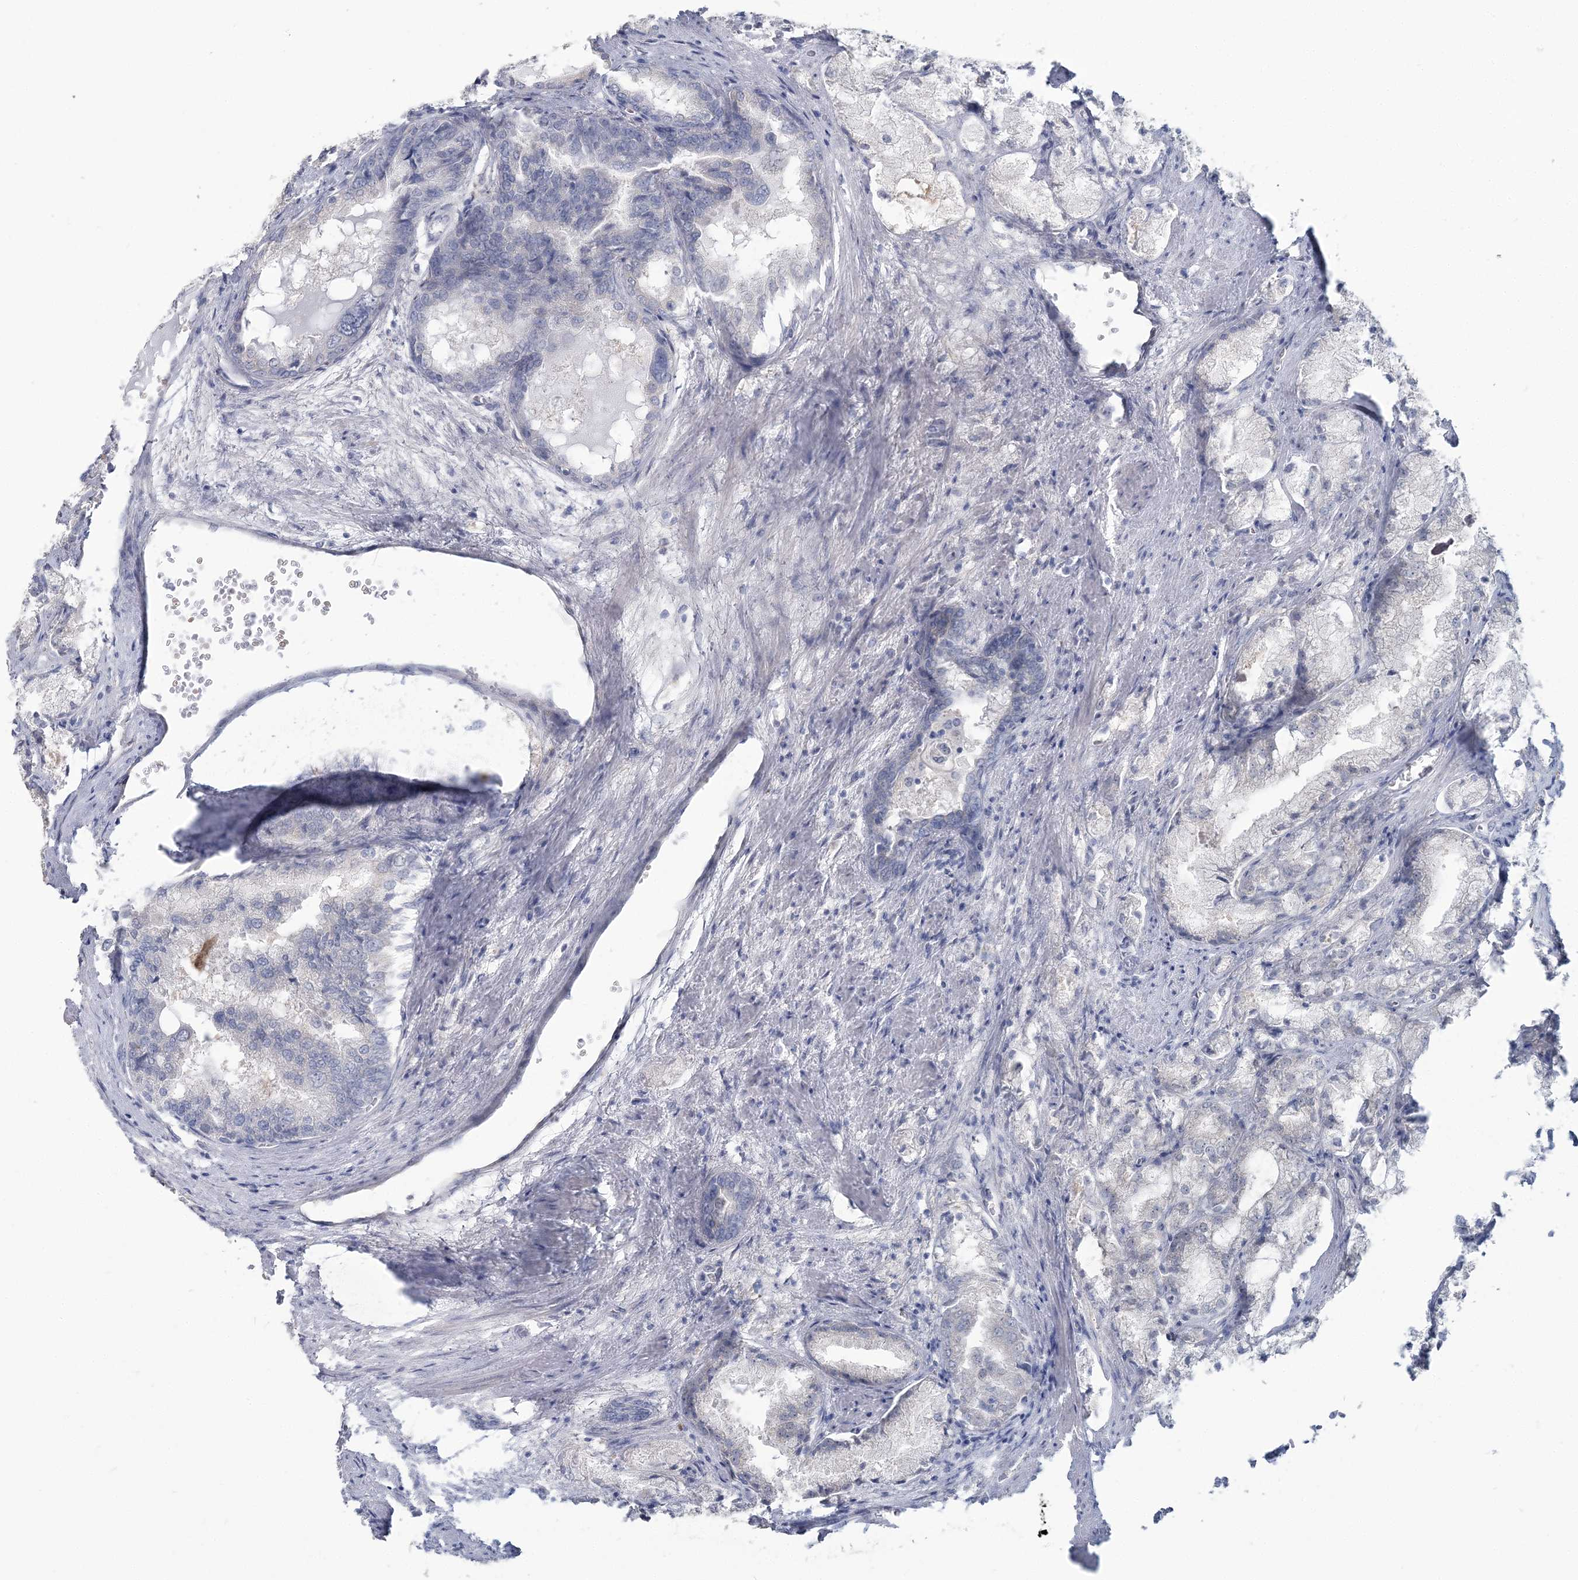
{"staining": {"intensity": "negative", "quantity": "none", "location": "none"}, "tissue": "prostate cancer", "cell_type": "Tumor cells", "image_type": "cancer", "snomed": [{"axis": "morphology", "description": "Adenocarcinoma, High grade"}, {"axis": "topography", "description": "Prostate"}], "caption": "A histopathology image of human prostate cancer (high-grade adenocarcinoma) is negative for staining in tumor cells.", "gene": "CMBL", "patient": {"sex": "male", "age": 50}}